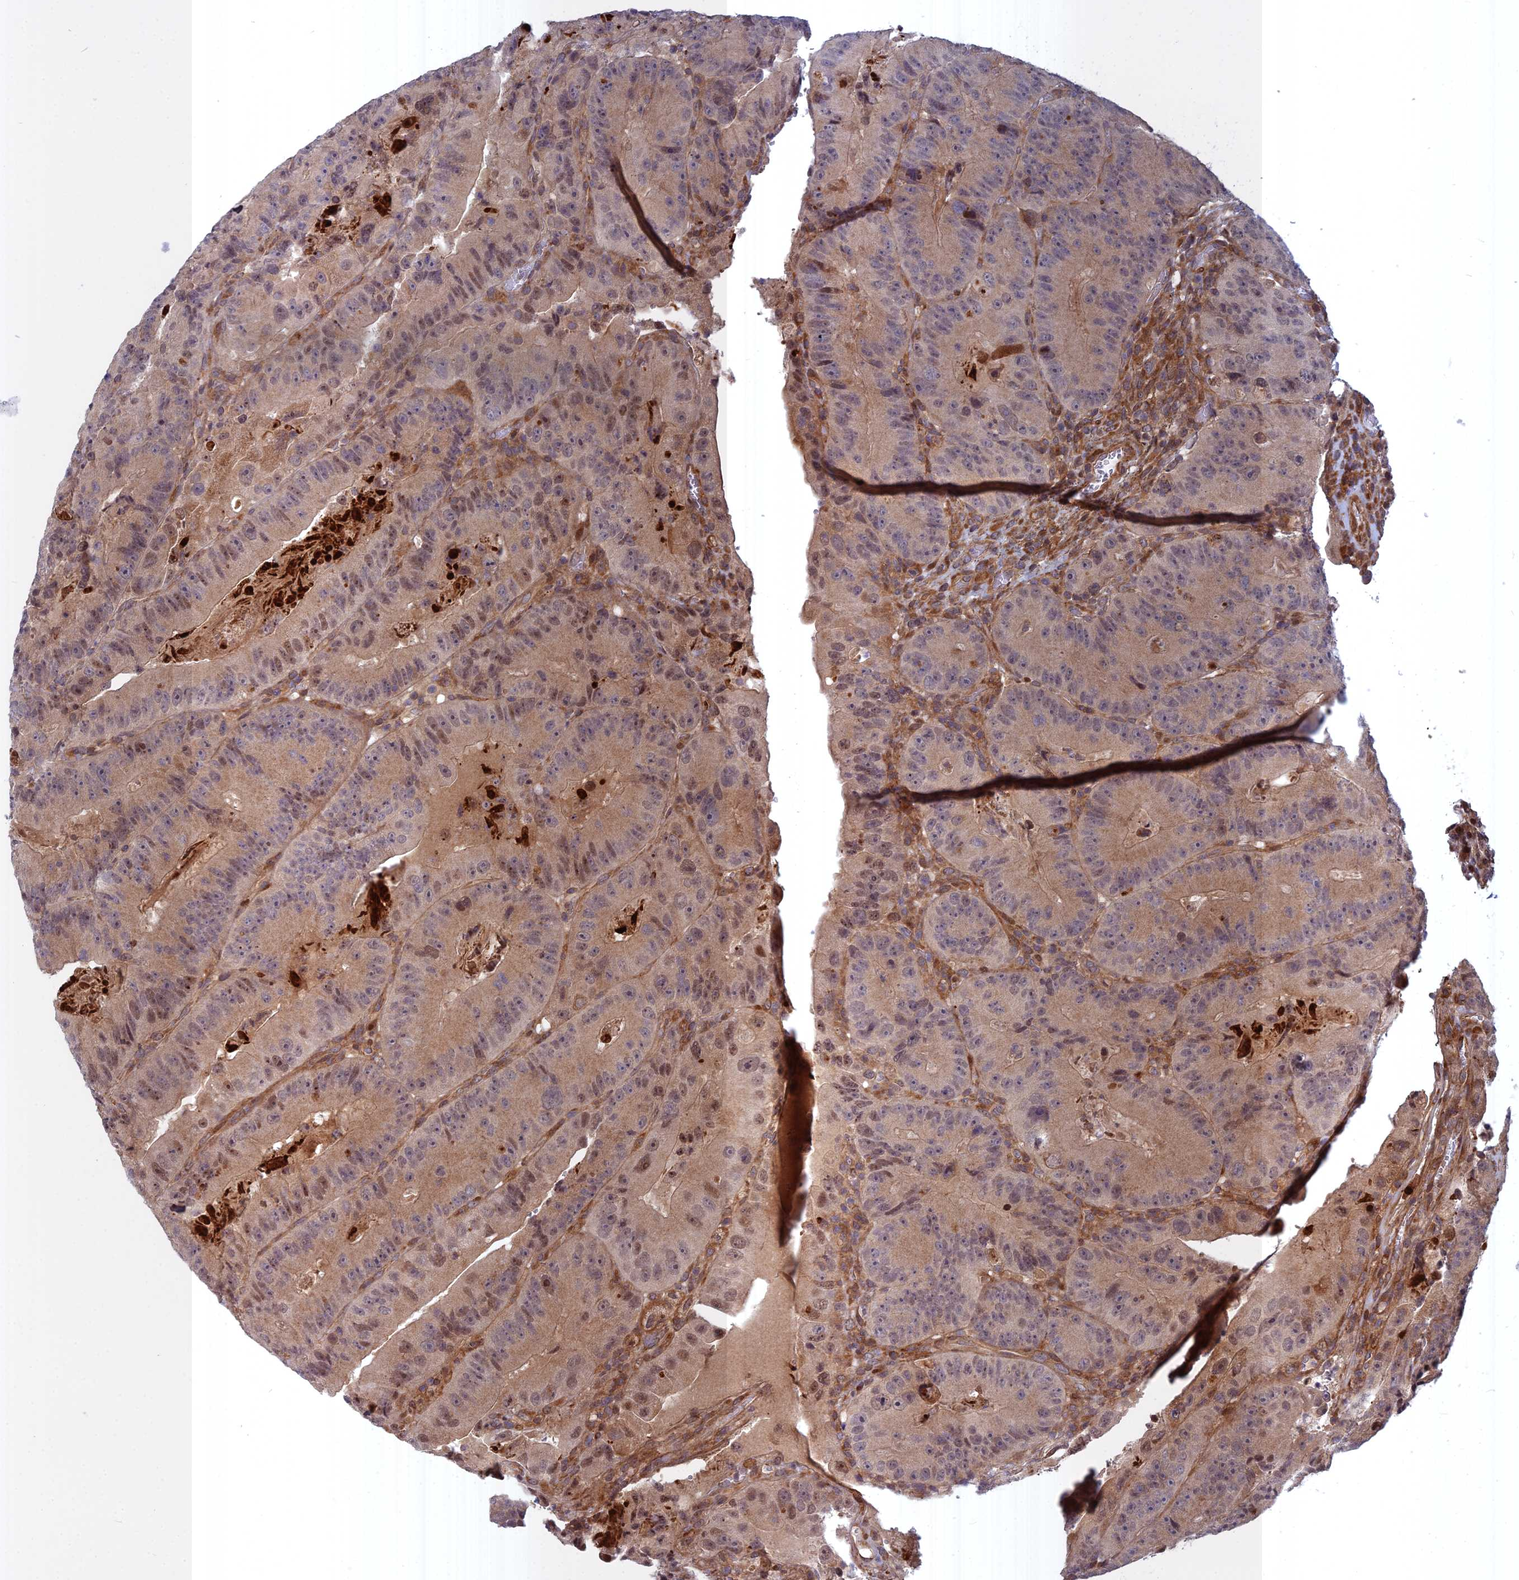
{"staining": {"intensity": "moderate", "quantity": ">75%", "location": "cytoplasmic/membranous,nuclear"}, "tissue": "colorectal cancer", "cell_type": "Tumor cells", "image_type": "cancer", "snomed": [{"axis": "morphology", "description": "Adenocarcinoma, NOS"}, {"axis": "topography", "description": "Colon"}], "caption": "DAB (3,3'-diaminobenzidine) immunohistochemical staining of human colorectal cancer demonstrates moderate cytoplasmic/membranous and nuclear protein expression in about >75% of tumor cells. The protein of interest is stained brown, and the nuclei are stained in blue (DAB (3,3'-diaminobenzidine) IHC with brightfield microscopy, high magnification).", "gene": "COMMD2", "patient": {"sex": "female", "age": 86}}